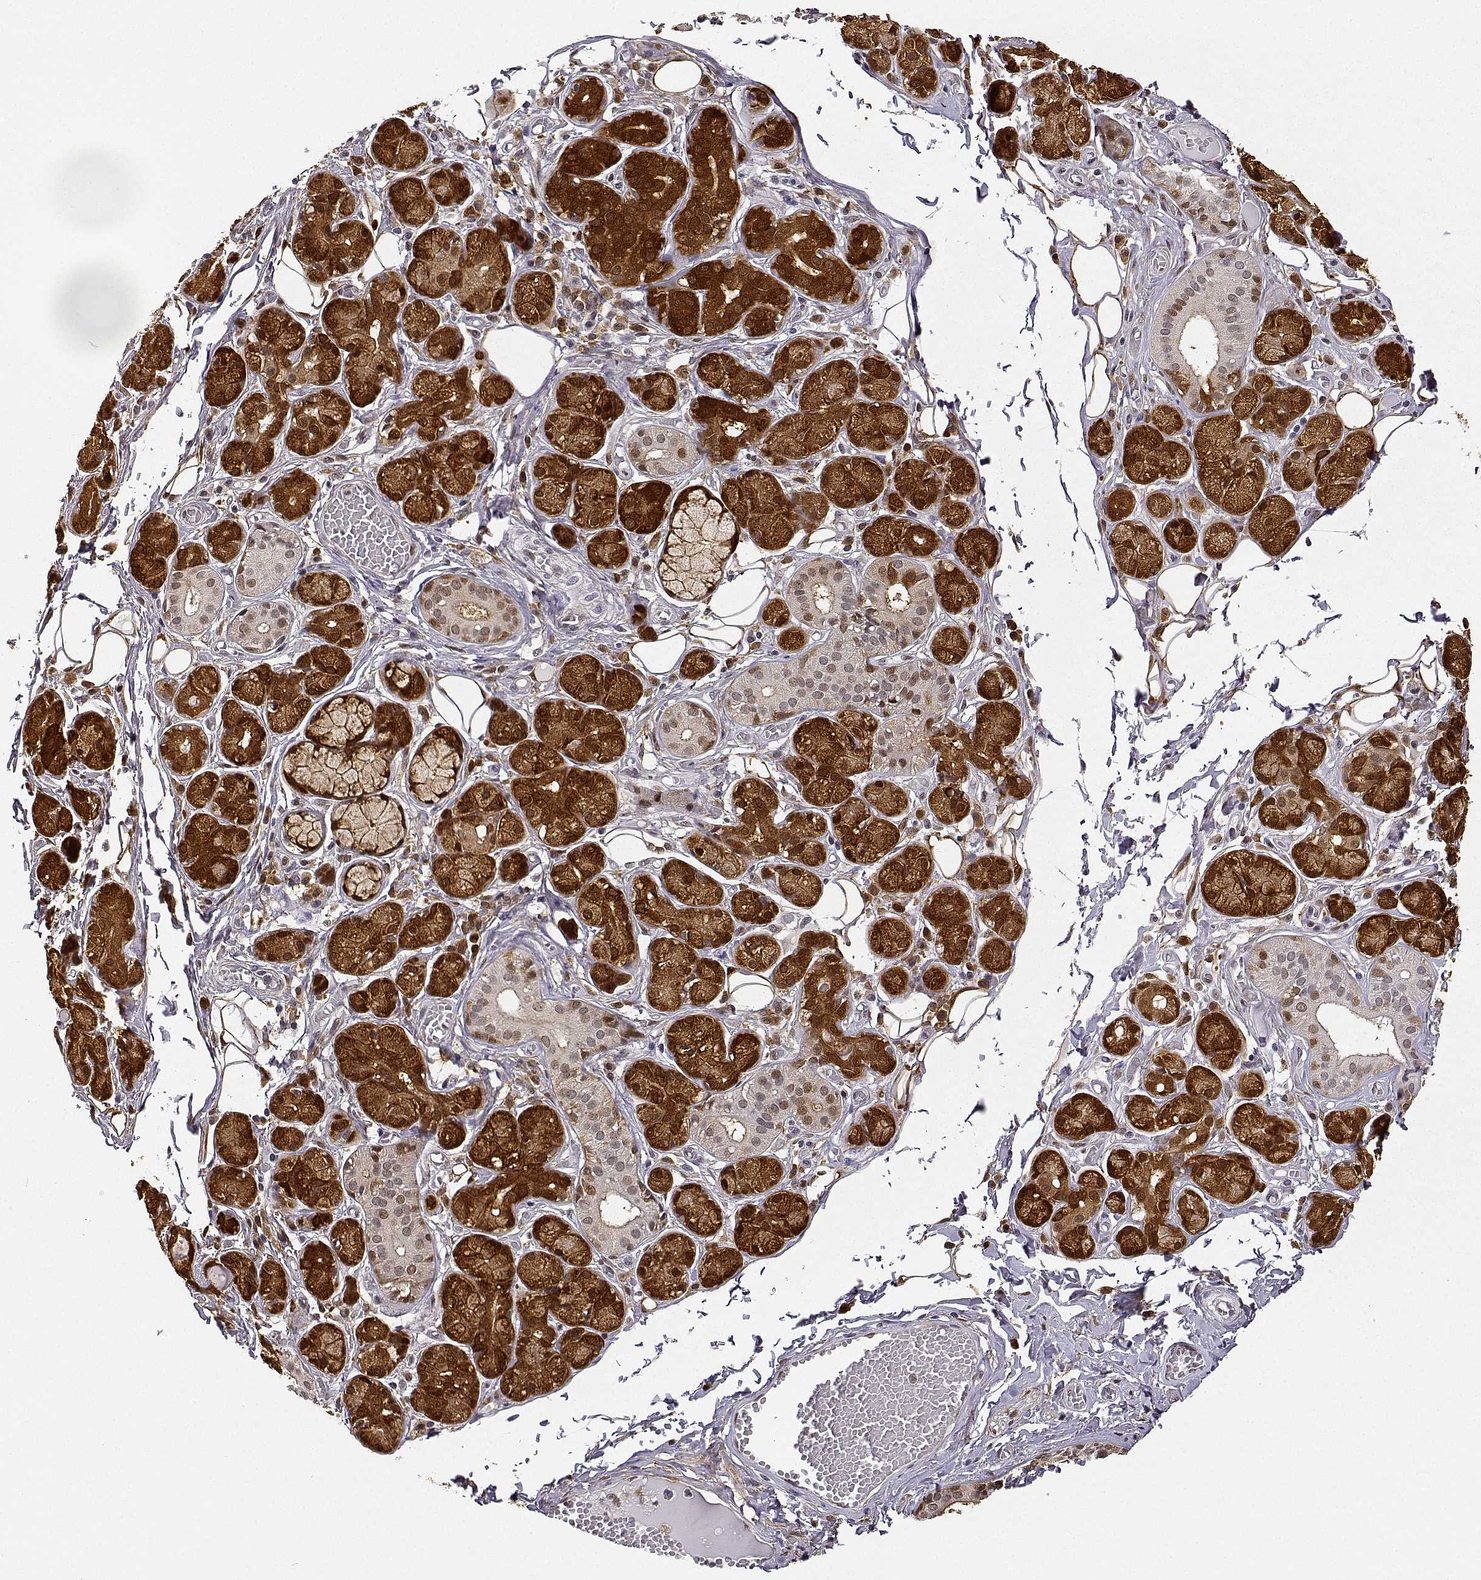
{"staining": {"intensity": "strong", "quantity": ">75%", "location": "cytoplasmic/membranous,nuclear"}, "tissue": "salivary gland", "cell_type": "Glandular cells", "image_type": "normal", "snomed": [{"axis": "morphology", "description": "Normal tissue, NOS"}, {"axis": "topography", "description": "Salivary gland"}, {"axis": "topography", "description": "Peripheral nerve tissue"}], "caption": "Immunohistochemistry (IHC) micrograph of normal salivary gland: salivary gland stained using immunohistochemistry (IHC) demonstrates high levels of strong protein expression localized specifically in the cytoplasmic/membranous,nuclear of glandular cells, appearing as a cytoplasmic/membranous,nuclear brown color.", "gene": "PHGDH", "patient": {"sex": "male", "age": 71}}